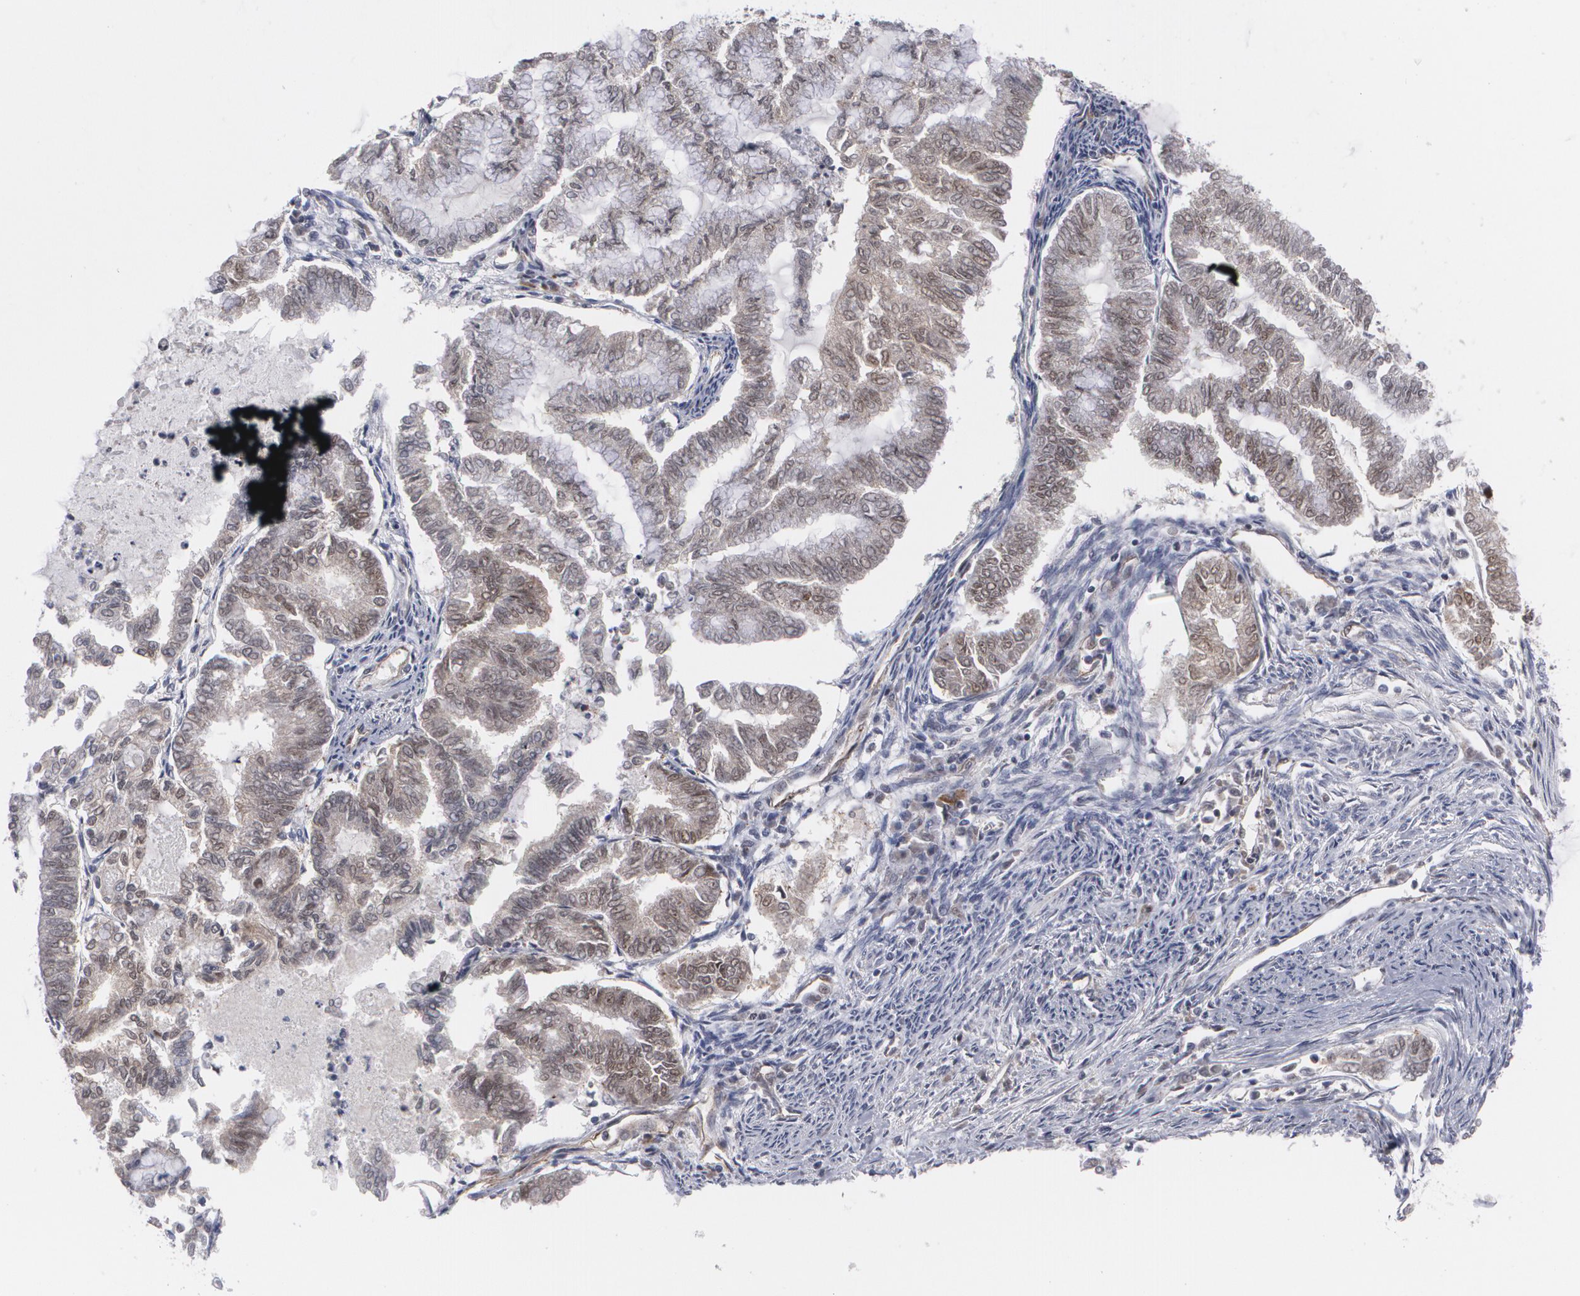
{"staining": {"intensity": "moderate", "quantity": "25%-75%", "location": "nuclear"}, "tissue": "endometrial cancer", "cell_type": "Tumor cells", "image_type": "cancer", "snomed": [{"axis": "morphology", "description": "Adenocarcinoma, NOS"}, {"axis": "topography", "description": "Endometrium"}], "caption": "Moderate nuclear expression for a protein is appreciated in approximately 25%-75% of tumor cells of endometrial cancer (adenocarcinoma) using IHC.", "gene": "INTS6", "patient": {"sex": "female", "age": 79}}